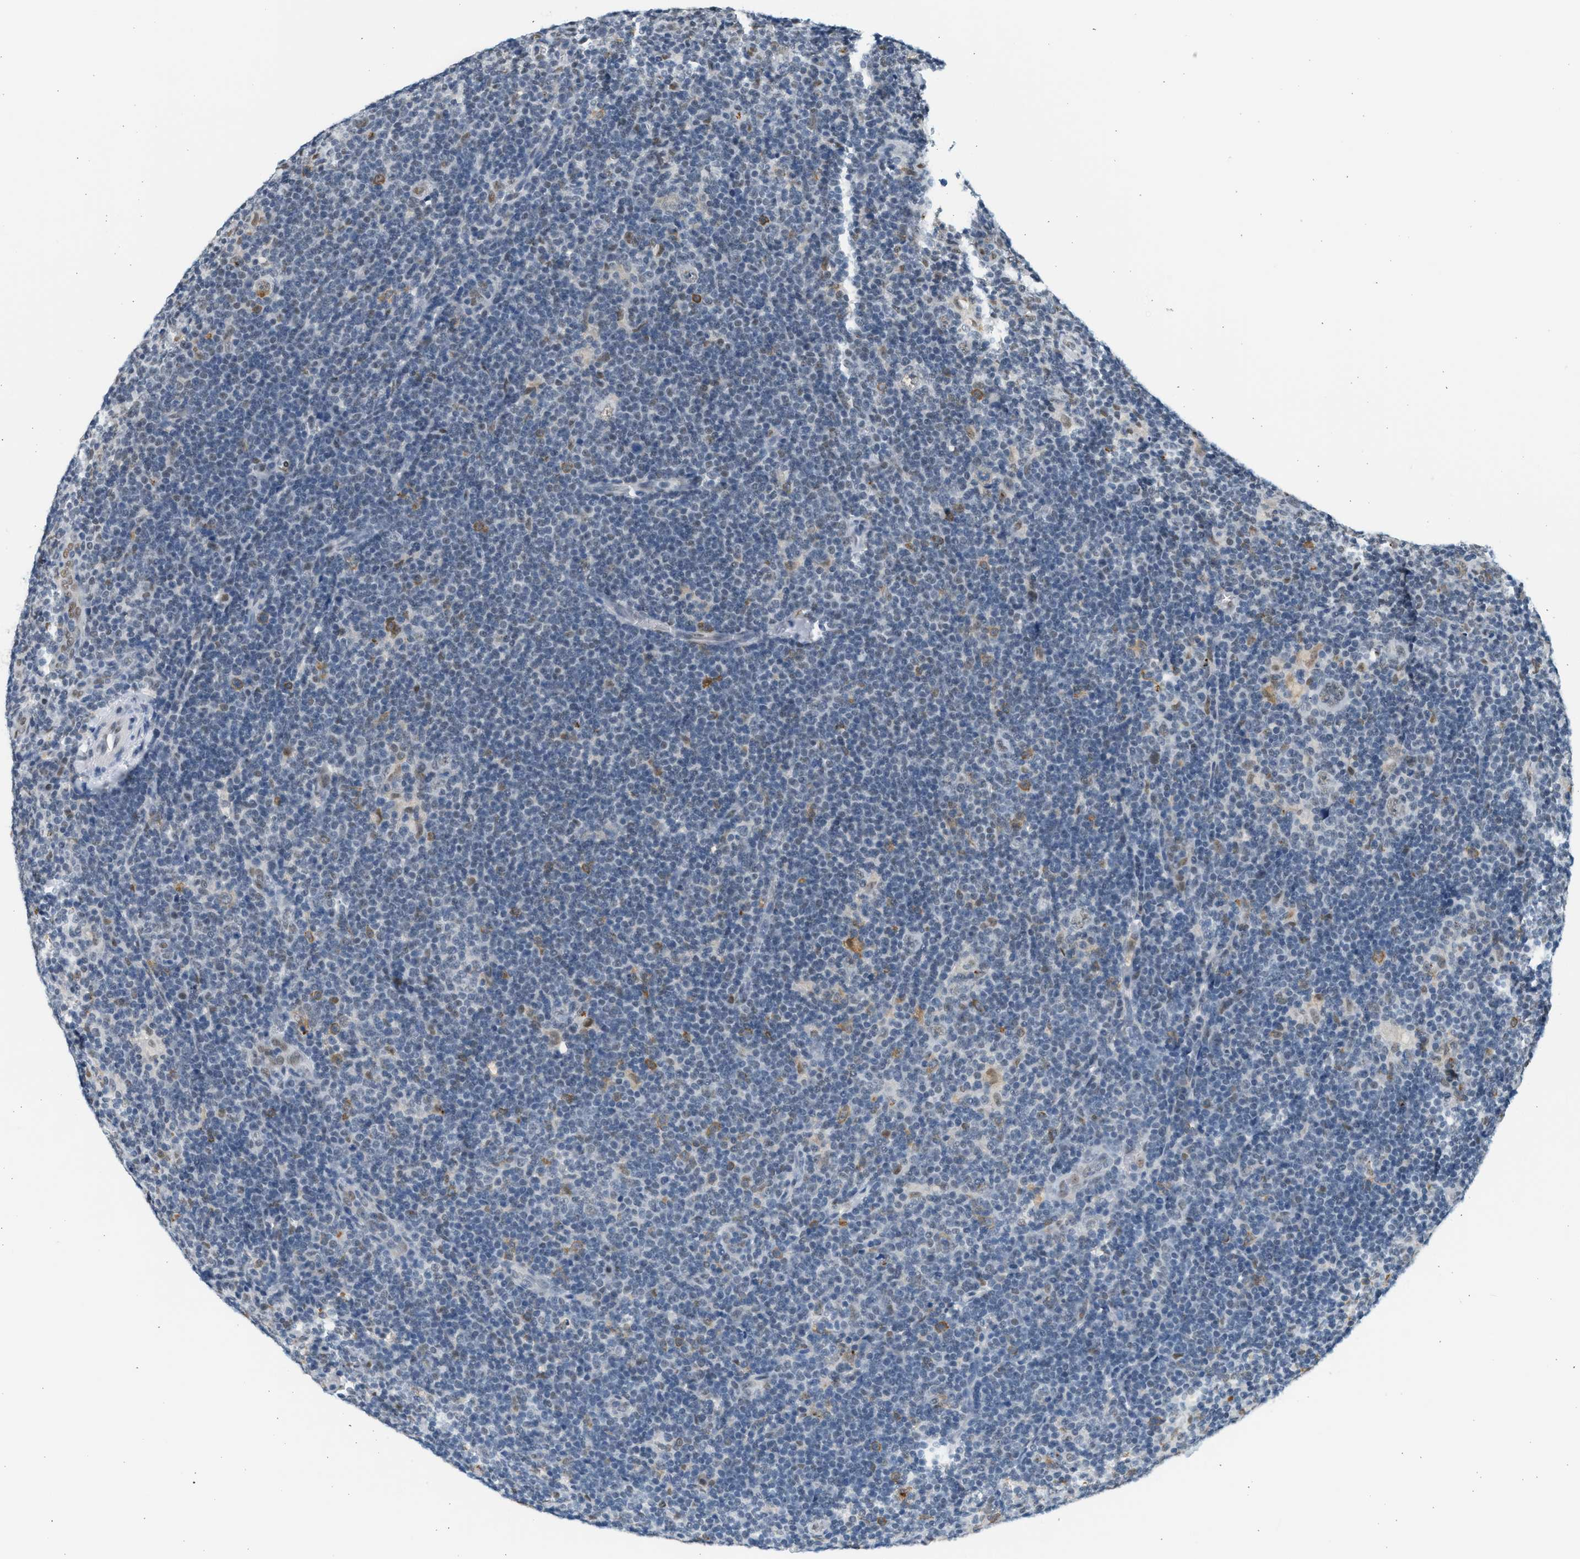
{"staining": {"intensity": "moderate", "quantity": ">75%", "location": "nuclear"}, "tissue": "lymphoma", "cell_type": "Tumor cells", "image_type": "cancer", "snomed": [{"axis": "morphology", "description": "Hodgkin's disease, NOS"}, {"axis": "topography", "description": "Lymph node"}], "caption": "There is medium levels of moderate nuclear staining in tumor cells of Hodgkin's disease, as demonstrated by immunohistochemical staining (brown color).", "gene": "HIPK1", "patient": {"sex": "female", "age": 57}}